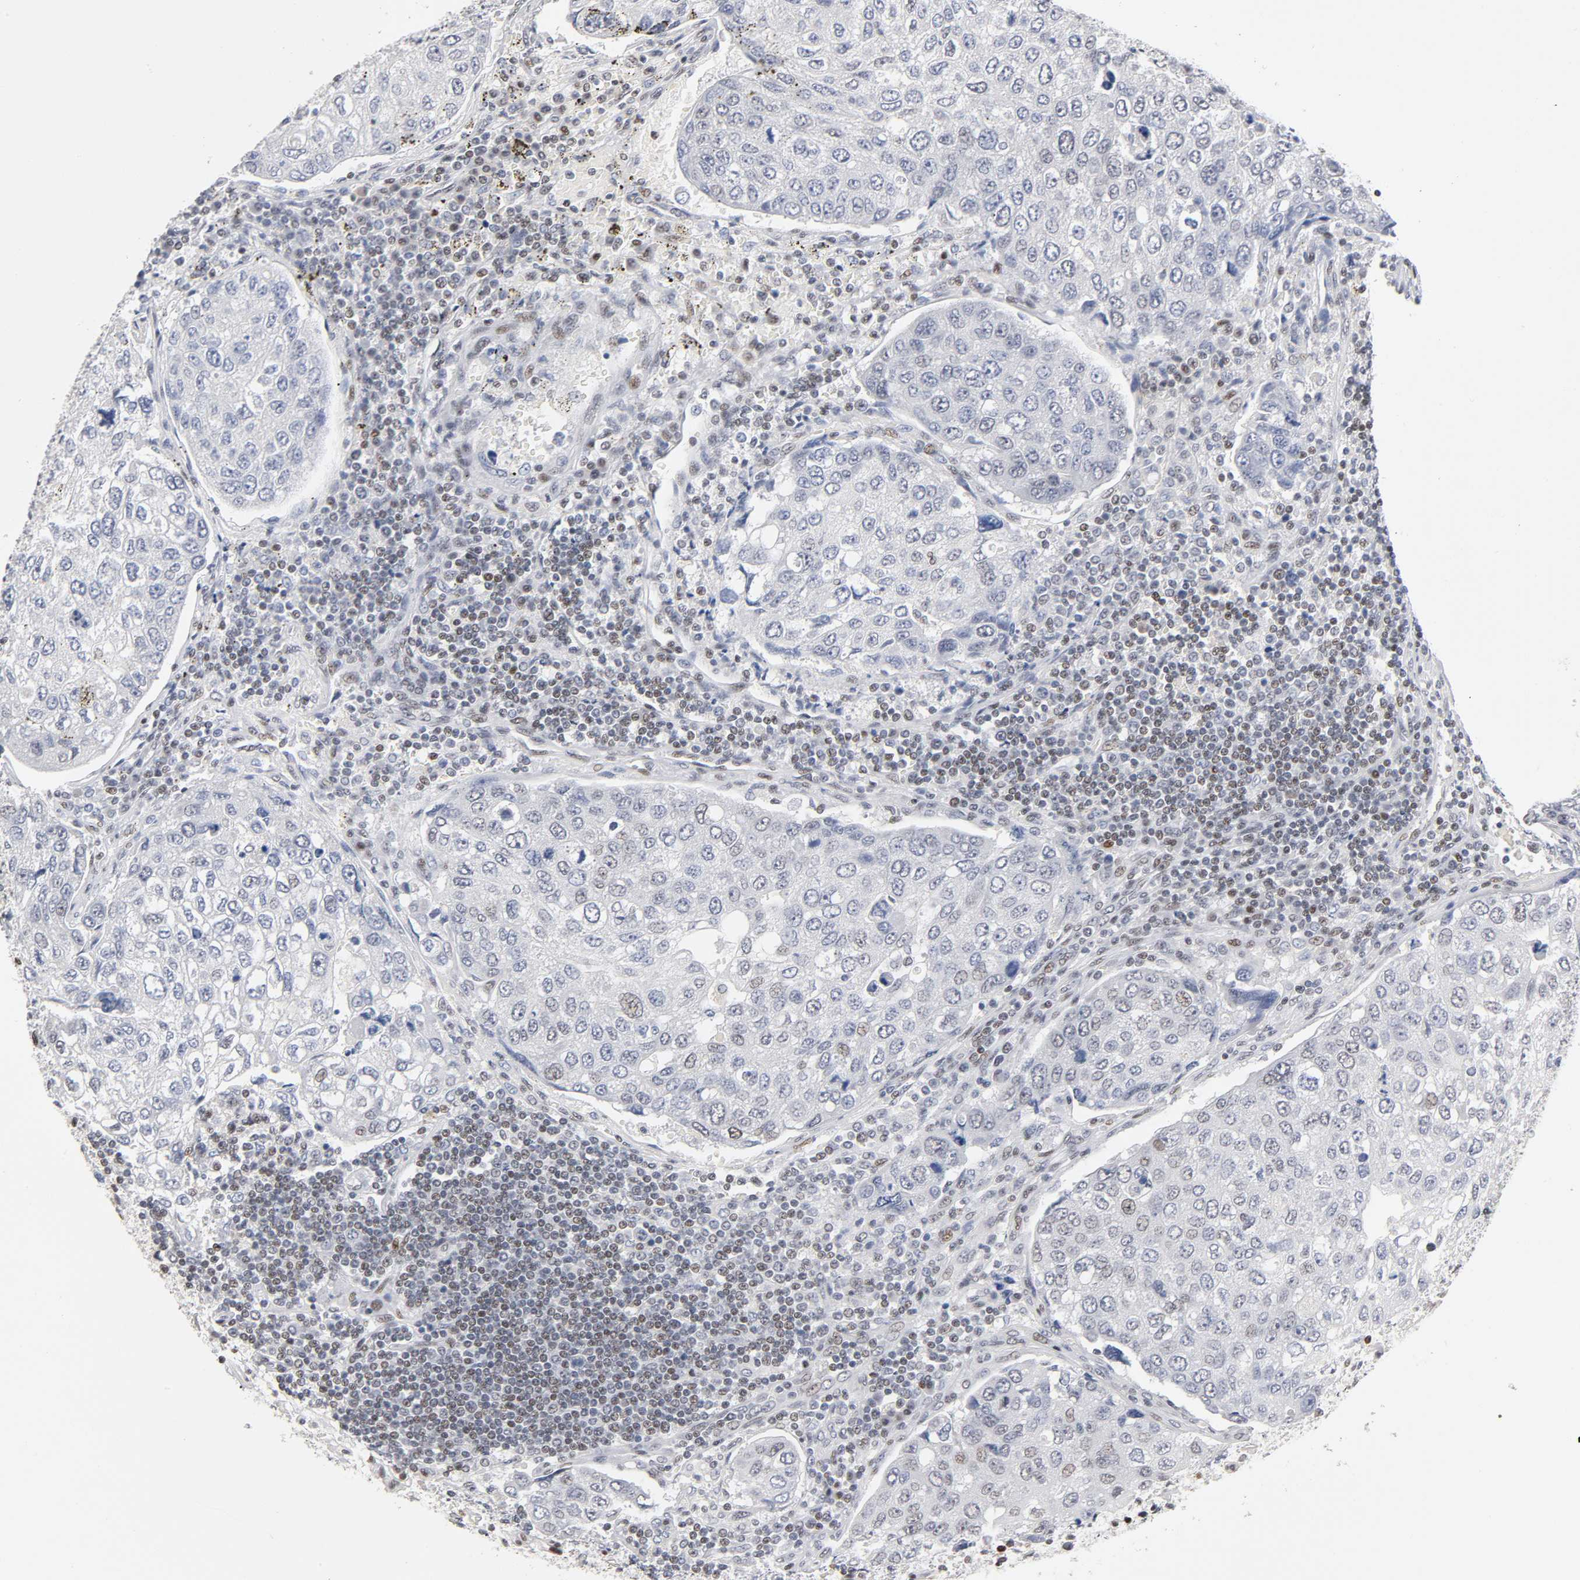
{"staining": {"intensity": "negative", "quantity": "none", "location": "none"}, "tissue": "urothelial cancer", "cell_type": "Tumor cells", "image_type": "cancer", "snomed": [{"axis": "morphology", "description": "Urothelial carcinoma, High grade"}, {"axis": "topography", "description": "Lymph node"}, {"axis": "topography", "description": "Urinary bladder"}], "caption": "Immunohistochemistry (IHC) of high-grade urothelial carcinoma demonstrates no expression in tumor cells.", "gene": "SP3", "patient": {"sex": "male", "age": 51}}